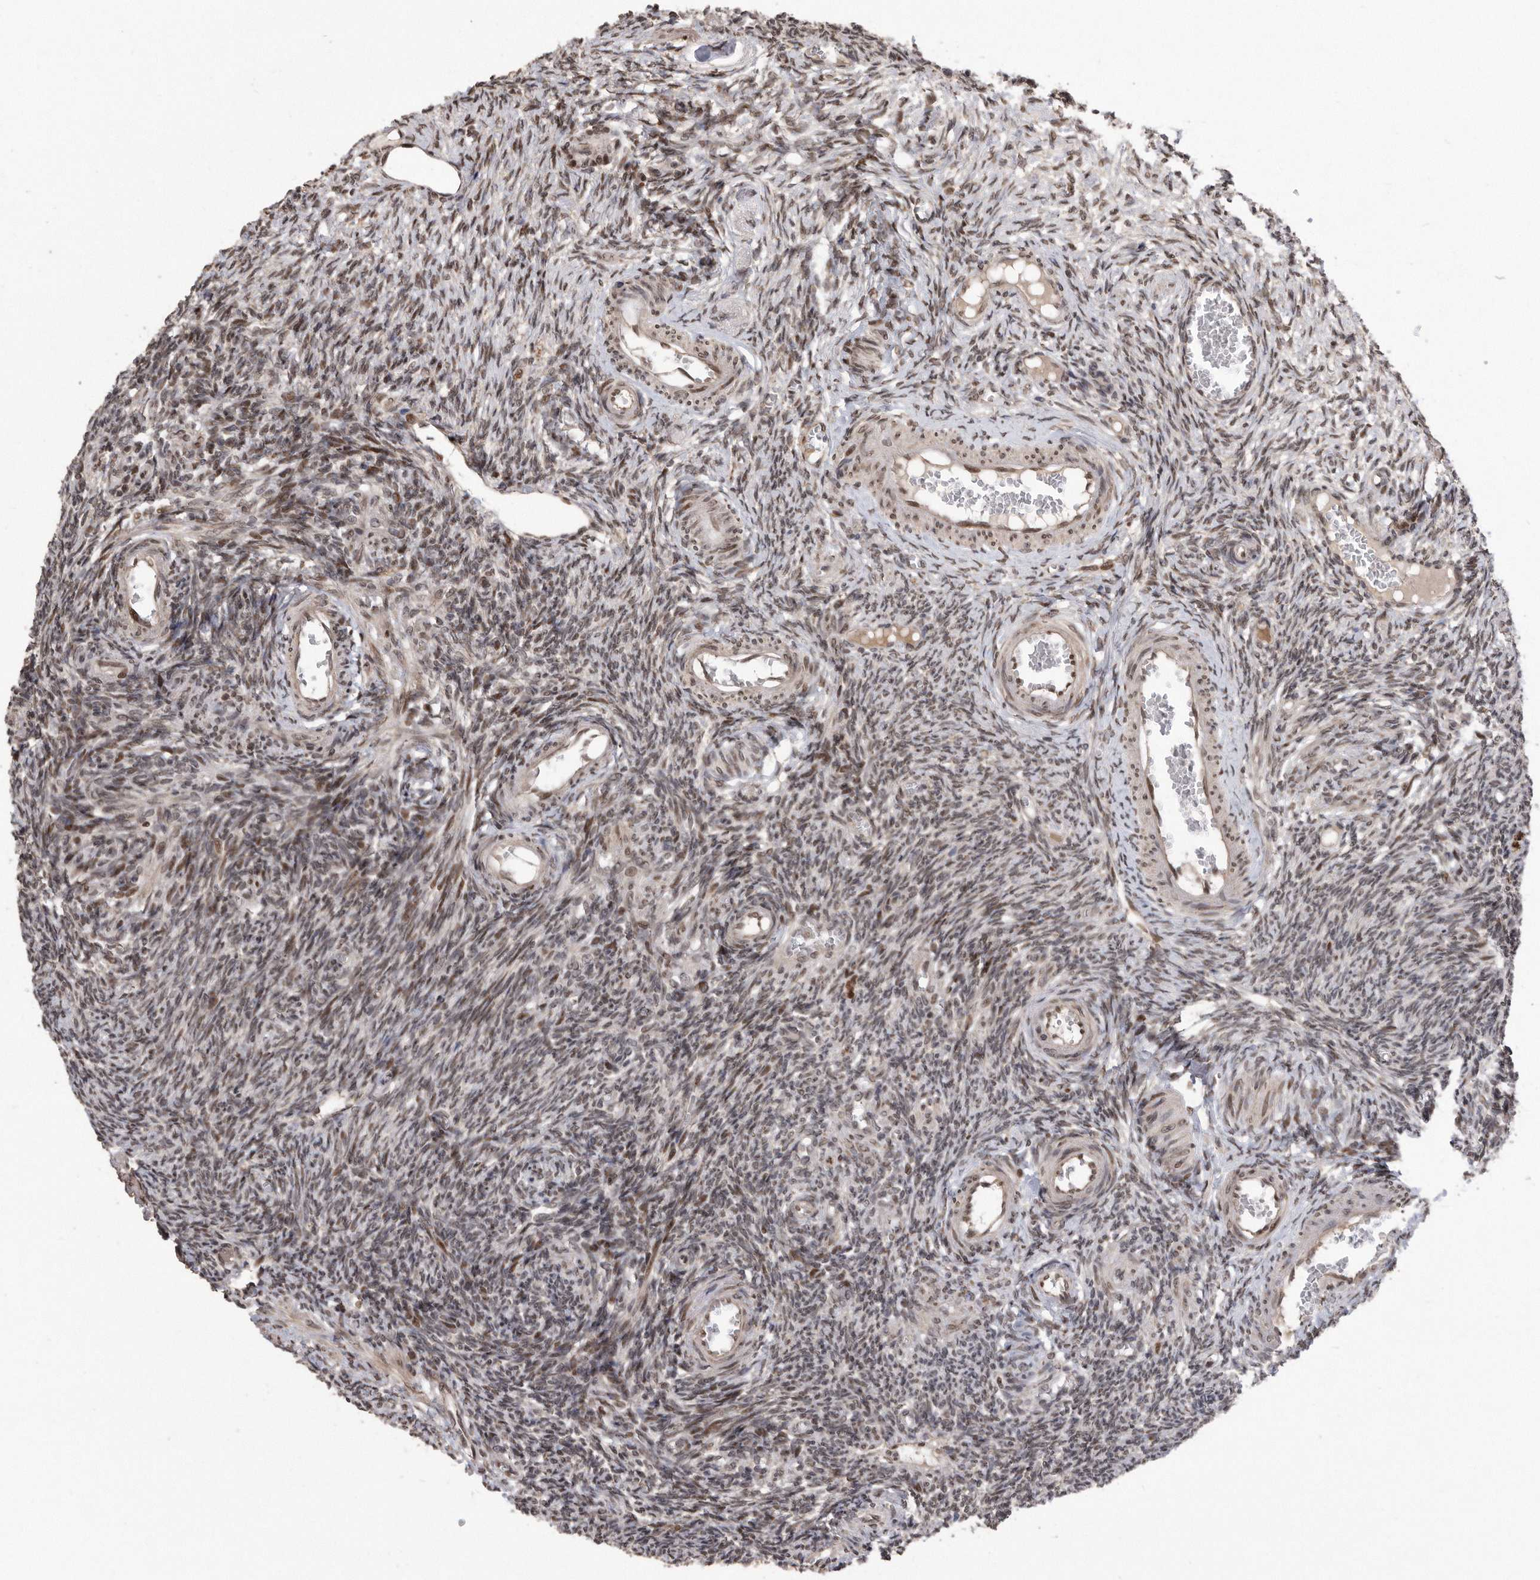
{"staining": {"intensity": "moderate", "quantity": "25%-75%", "location": "nuclear"}, "tissue": "ovary", "cell_type": "Ovarian stroma cells", "image_type": "normal", "snomed": [{"axis": "morphology", "description": "Normal tissue, NOS"}, {"axis": "topography", "description": "Ovary"}], "caption": "This micrograph demonstrates benign ovary stained with immunohistochemistry to label a protein in brown. The nuclear of ovarian stroma cells show moderate positivity for the protein. Nuclei are counter-stained blue.", "gene": "TDRD3", "patient": {"sex": "female", "age": 27}}